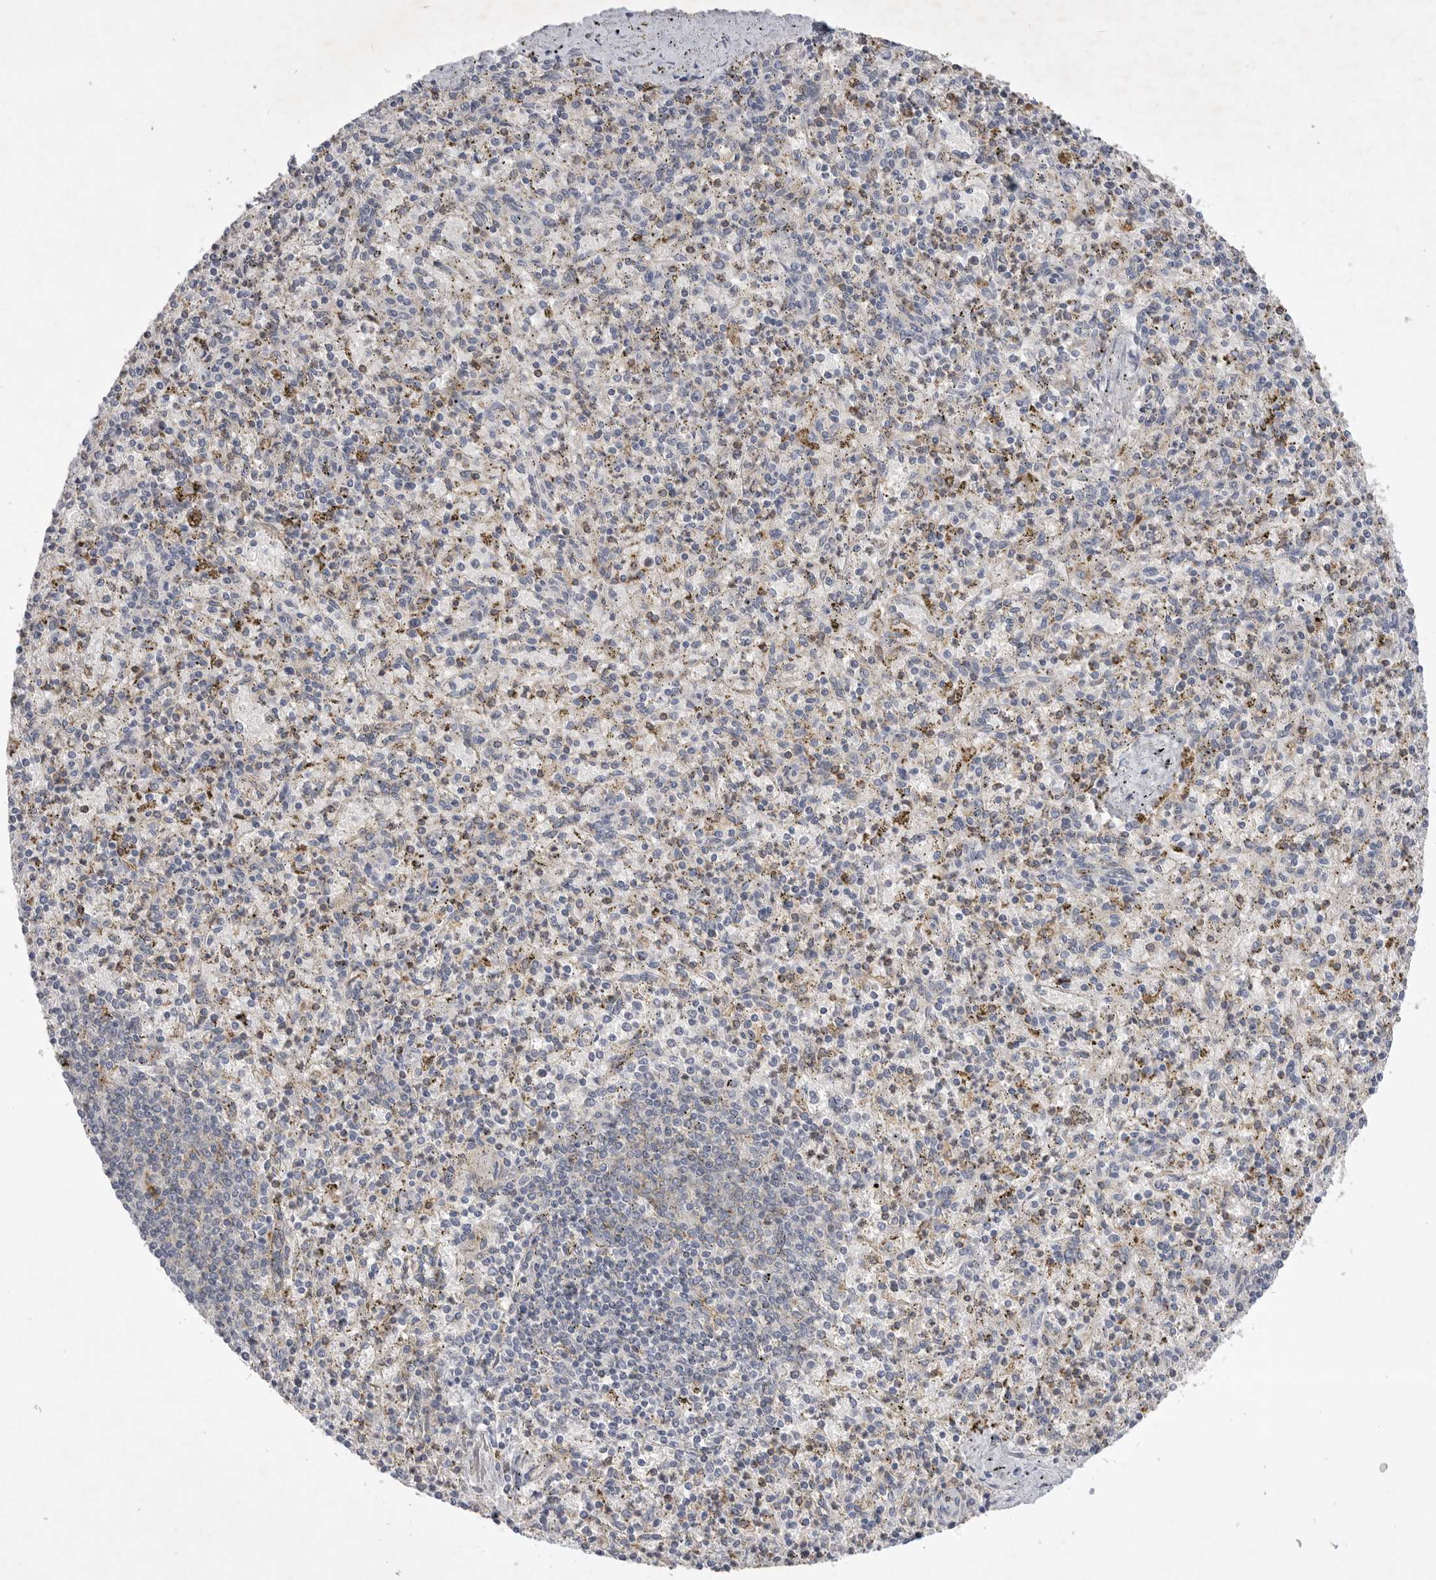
{"staining": {"intensity": "moderate", "quantity": "<25%", "location": "cytoplasmic/membranous"}, "tissue": "spleen", "cell_type": "Cells in red pulp", "image_type": "normal", "snomed": [{"axis": "morphology", "description": "Normal tissue, NOS"}, {"axis": "topography", "description": "Spleen"}], "caption": "Immunohistochemistry (IHC) histopathology image of normal spleen: human spleen stained using IHC reveals low levels of moderate protein expression localized specifically in the cytoplasmic/membranous of cells in red pulp, appearing as a cytoplasmic/membranous brown color.", "gene": "ITGAD", "patient": {"sex": "male", "age": 72}}